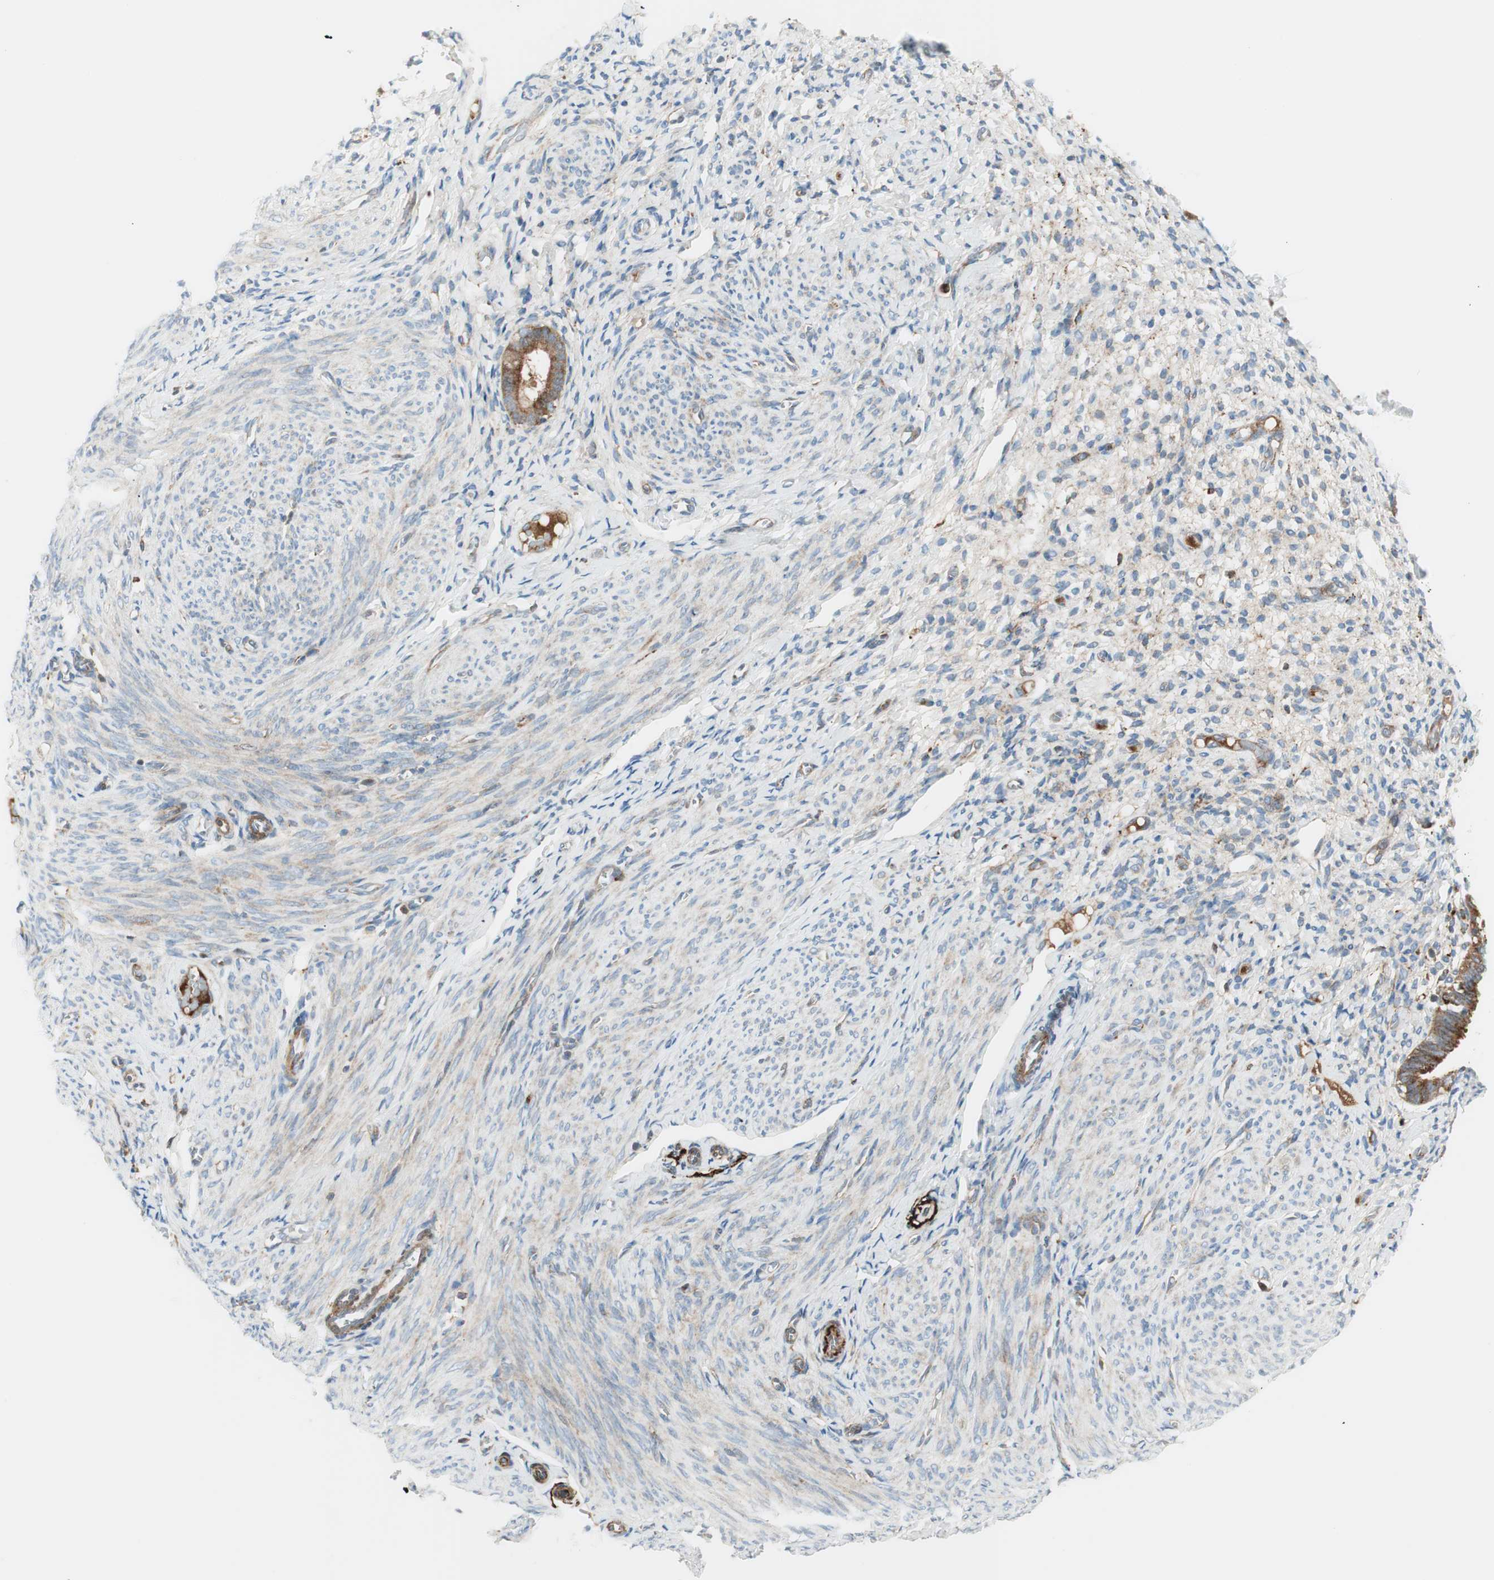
{"staining": {"intensity": "strong", "quantity": "<25%", "location": "cytoplasmic/membranous"}, "tissue": "endometrium", "cell_type": "Cells in endometrial stroma", "image_type": "normal", "snomed": [{"axis": "morphology", "description": "Normal tissue, NOS"}, {"axis": "topography", "description": "Endometrium"}], "caption": "Immunohistochemistry (IHC) histopathology image of normal endometrium: human endometrium stained using IHC shows medium levels of strong protein expression localized specifically in the cytoplasmic/membranous of cells in endometrial stroma, appearing as a cytoplasmic/membranous brown color.", "gene": "ATP6V1G1", "patient": {"sex": "female", "age": 61}}